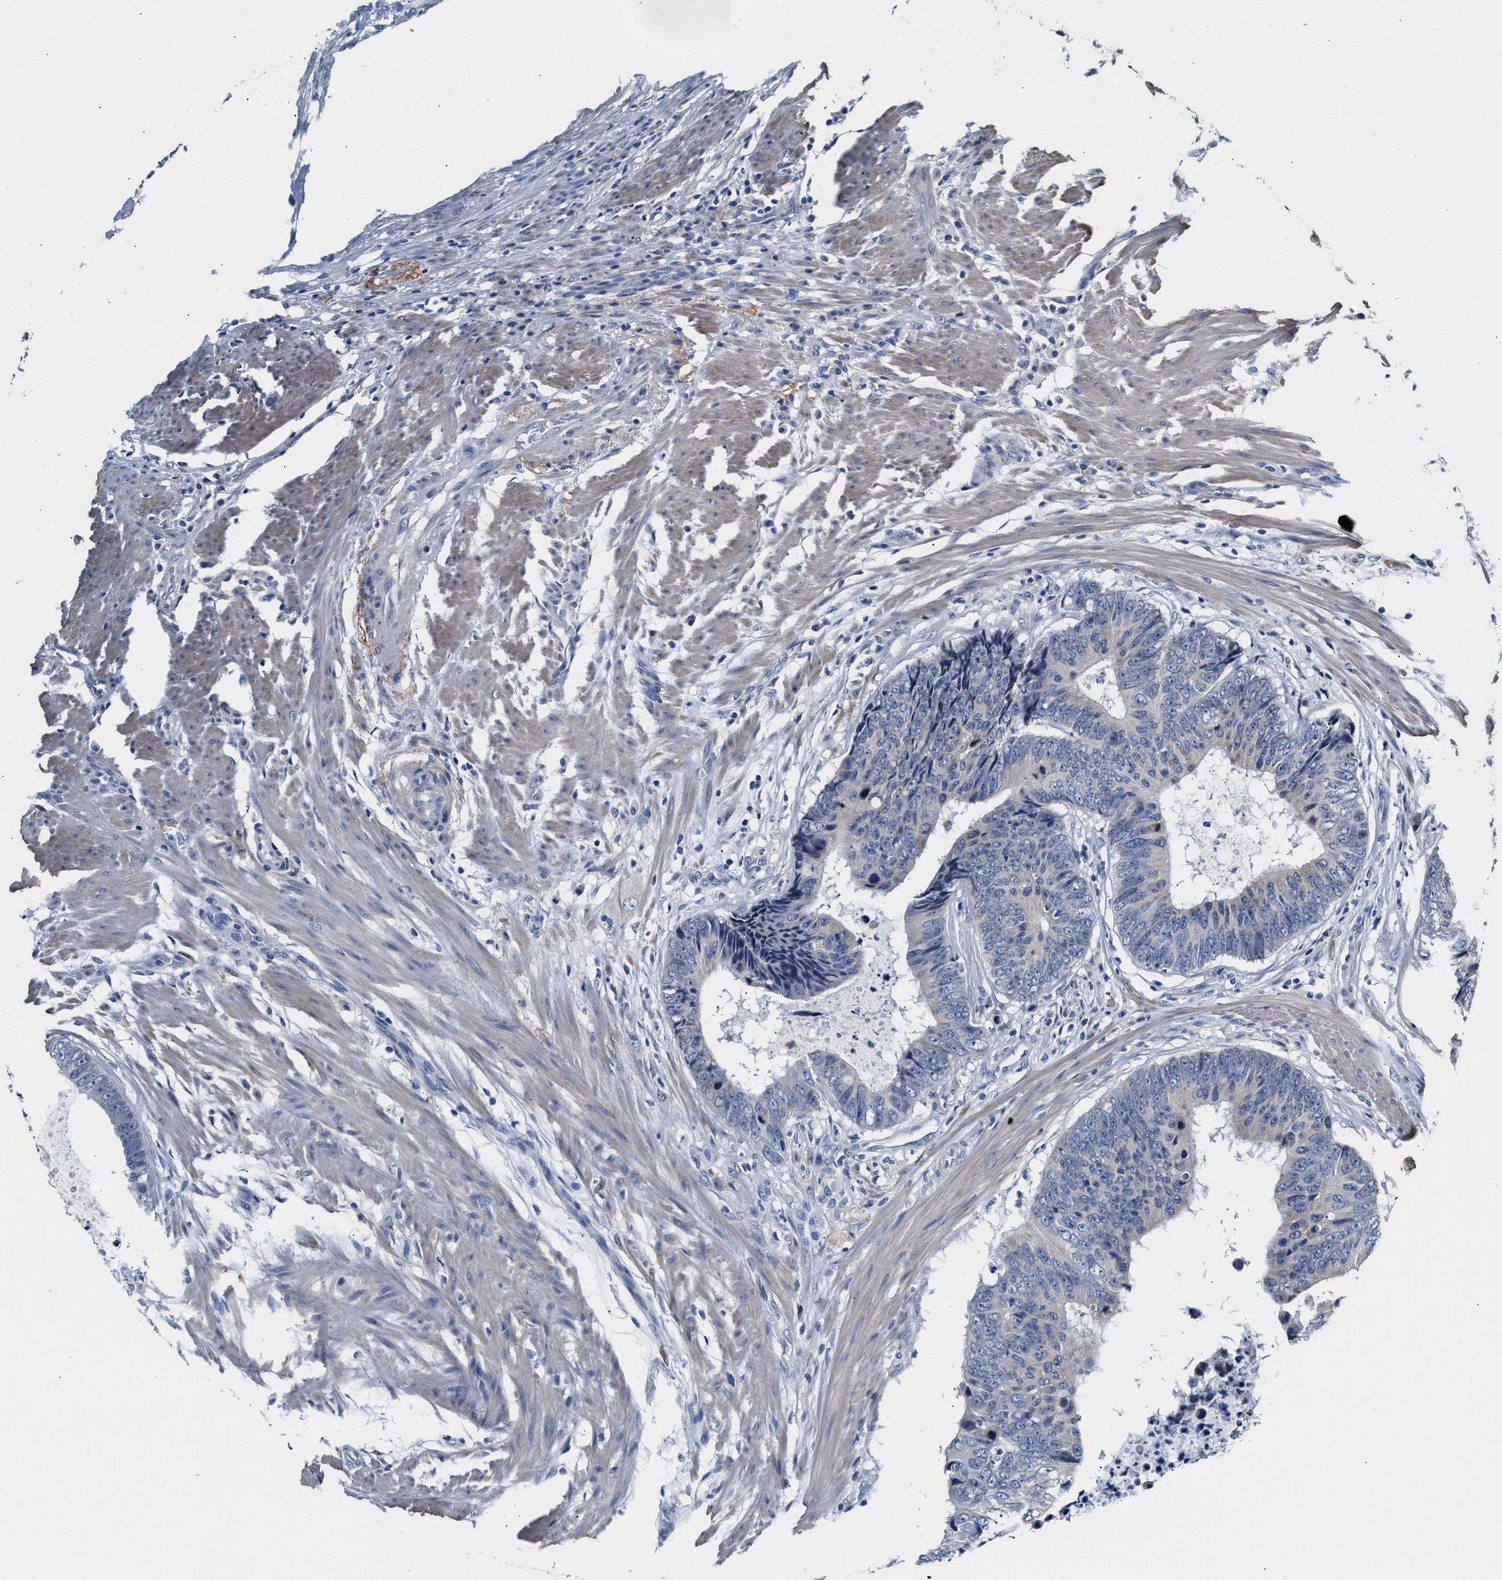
{"staining": {"intensity": "negative", "quantity": "none", "location": "none"}, "tissue": "colorectal cancer", "cell_type": "Tumor cells", "image_type": "cancer", "snomed": [{"axis": "morphology", "description": "Adenocarcinoma, NOS"}, {"axis": "topography", "description": "Colon"}], "caption": "Immunohistochemistry photomicrograph of human adenocarcinoma (colorectal) stained for a protein (brown), which displays no expression in tumor cells.", "gene": "MYH3", "patient": {"sex": "male", "age": 56}}